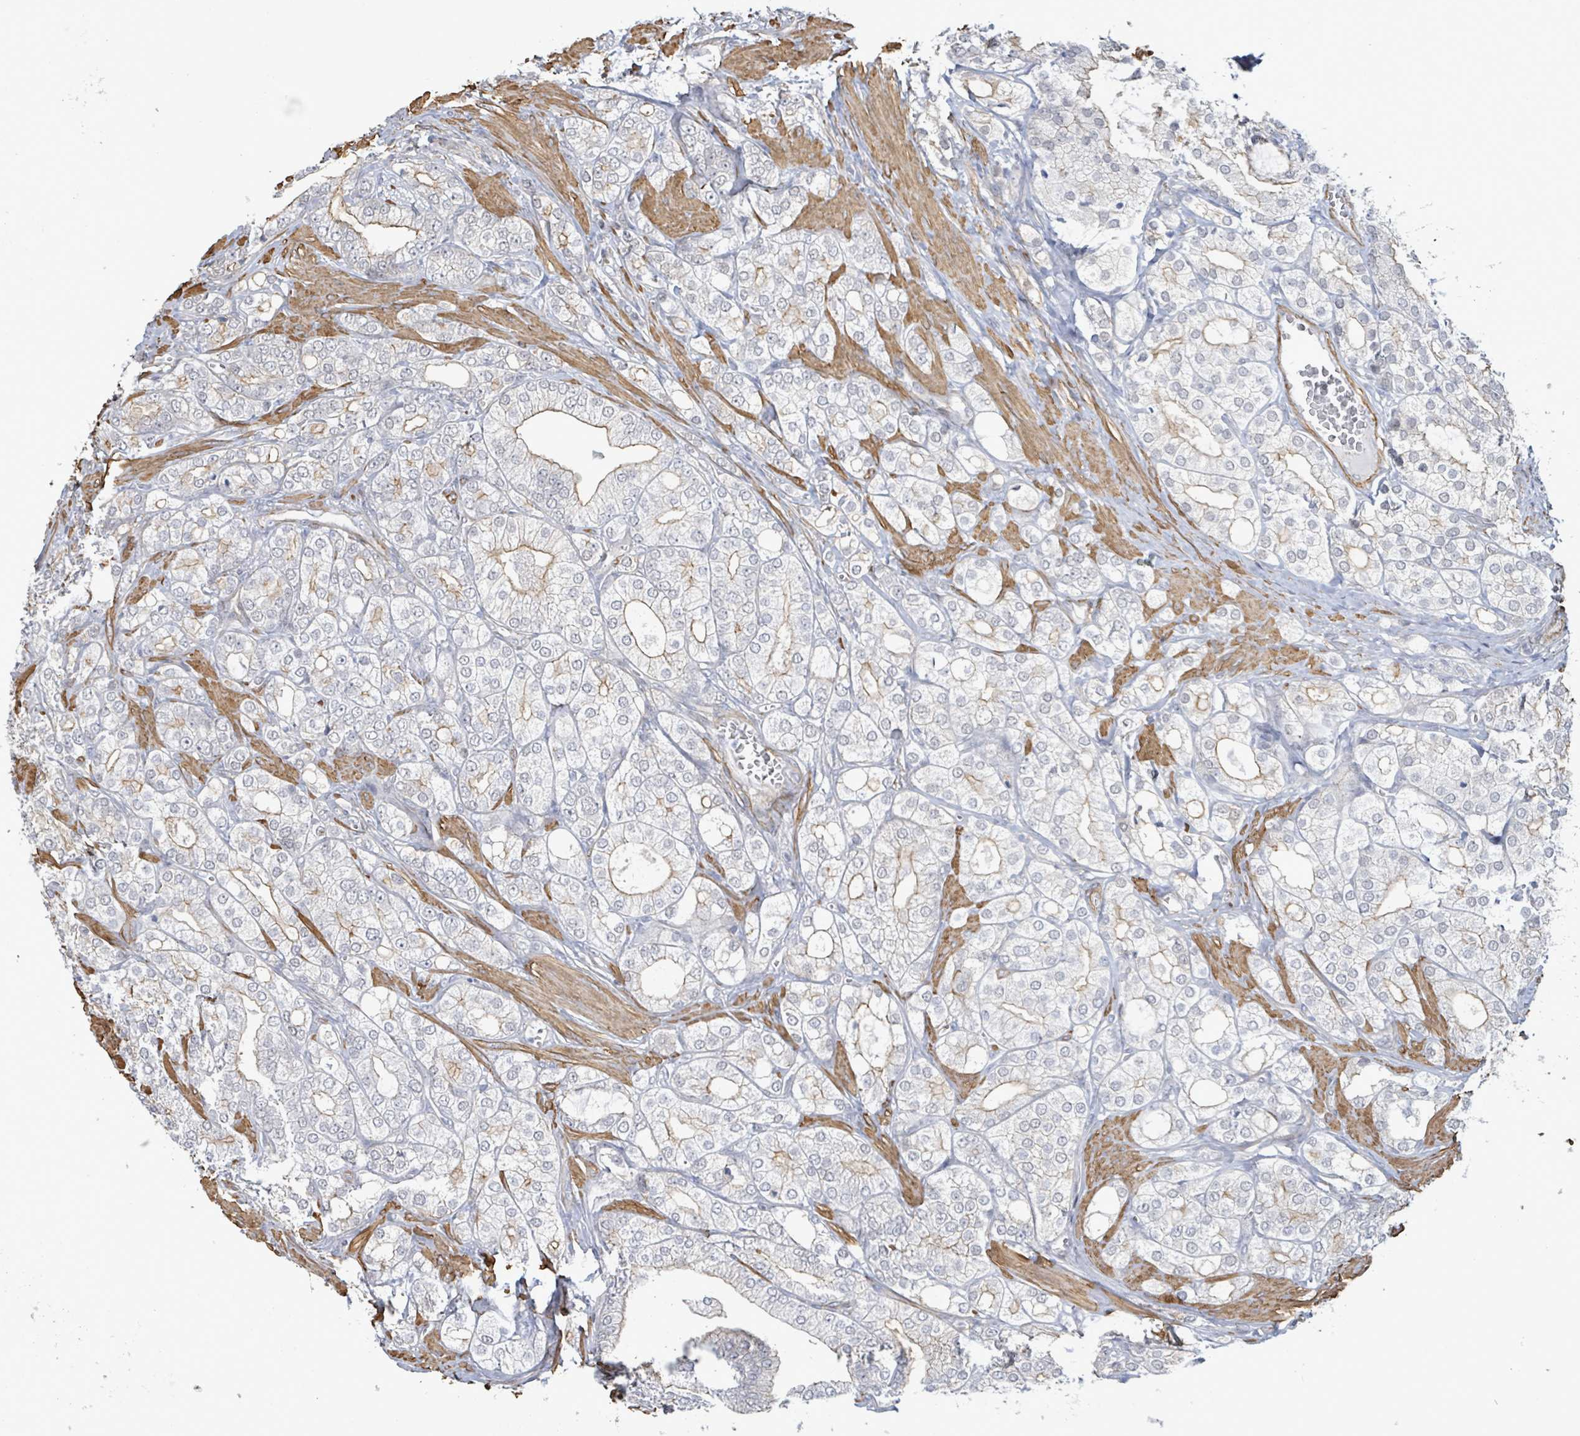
{"staining": {"intensity": "weak", "quantity": "<25%", "location": "cytoplasmic/membranous"}, "tissue": "prostate cancer", "cell_type": "Tumor cells", "image_type": "cancer", "snomed": [{"axis": "morphology", "description": "Adenocarcinoma, High grade"}, {"axis": "topography", "description": "Prostate"}], "caption": "Protein analysis of prostate adenocarcinoma (high-grade) demonstrates no significant expression in tumor cells.", "gene": "DMRTC1B", "patient": {"sex": "male", "age": 50}}